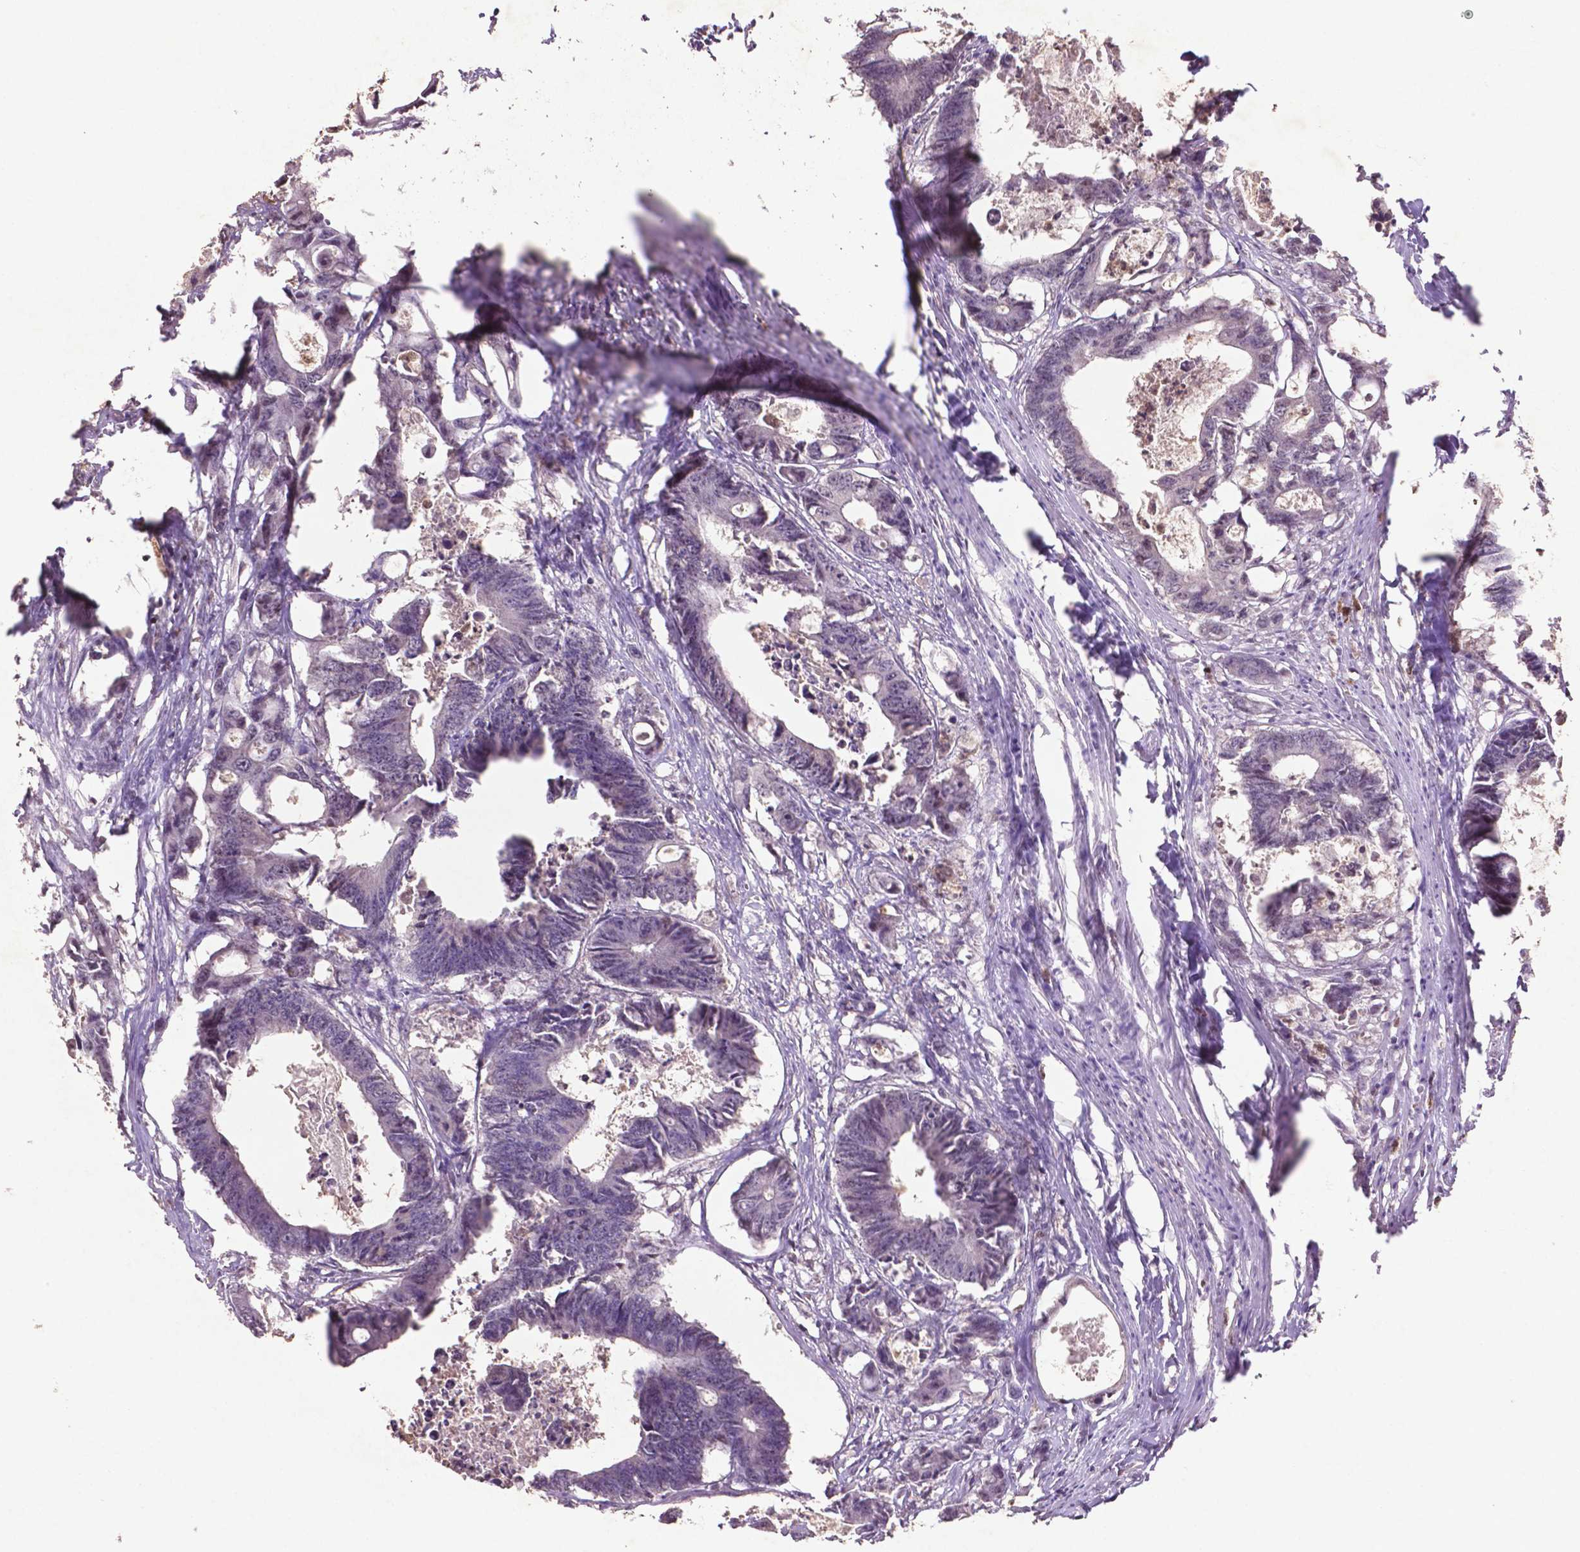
{"staining": {"intensity": "negative", "quantity": "none", "location": "none"}, "tissue": "colorectal cancer", "cell_type": "Tumor cells", "image_type": "cancer", "snomed": [{"axis": "morphology", "description": "Adenocarcinoma, NOS"}, {"axis": "topography", "description": "Rectum"}], "caption": "A high-resolution micrograph shows immunohistochemistry staining of colorectal cancer (adenocarcinoma), which demonstrates no significant staining in tumor cells.", "gene": "GLRX", "patient": {"sex": "male", "age": 54}}